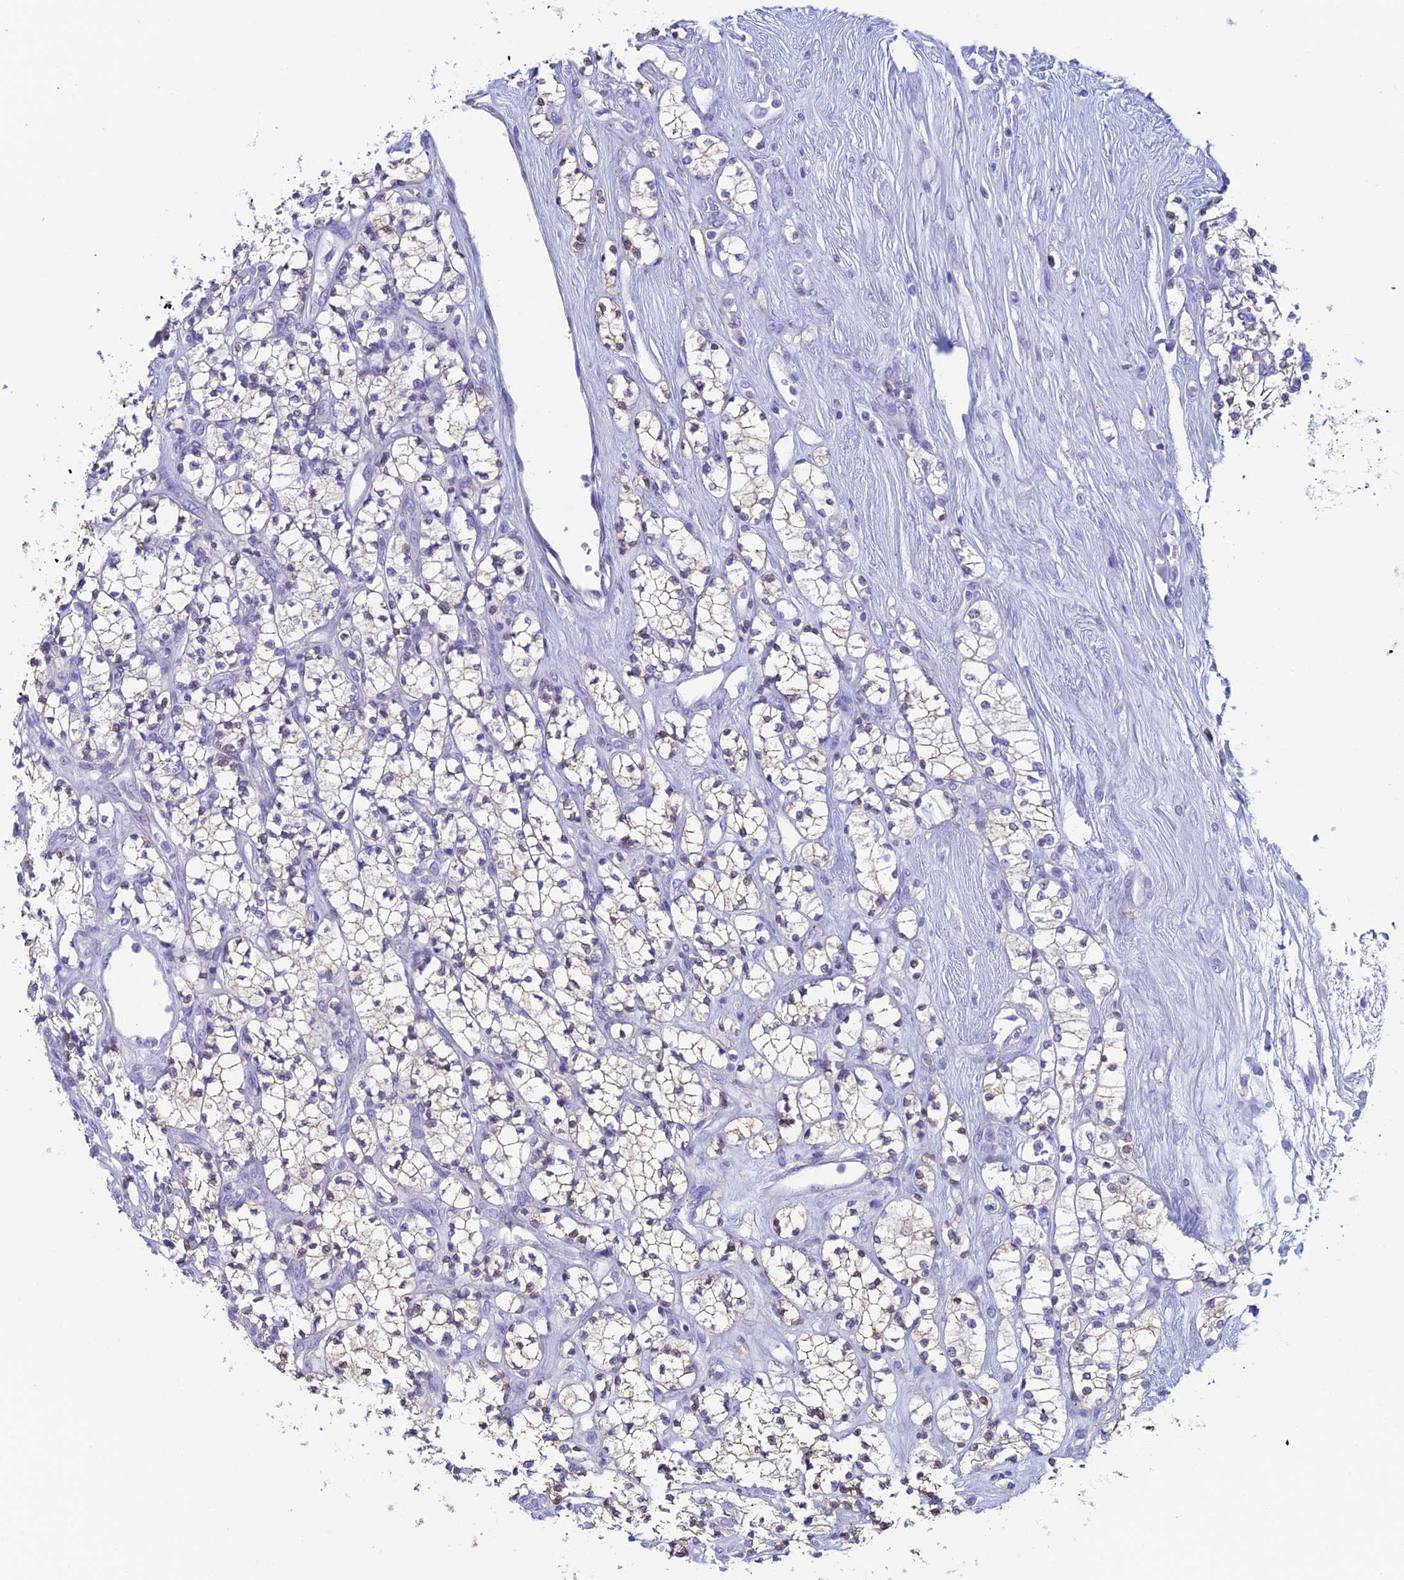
{"staining": {"intensity": "negative", "quantity": "none", "location": "none"}, "tissue": "renal cancer", "cell_type": "Tumor cells", "image_type": "cancer", "snomed": [{"axis": "morphology", "description": "Adenocarcinoma, NOS"}, {"axis": "topography", "description": "Kidney"}], "caption": "DAB (3,3'-diaminobenzidine) immunohistochemical staining of adenocarcinoma (renal) displays no significant staining in tumor cells. Brightfield microscopy of immunohistochemistry (IHC) stained with DAB (3,3'-diaminobenzidine) (brown) and hematoxylin (blue), captured at high magnification.", "gene": "KCNK17", "patient": {"sex": "male", "age": 77}}